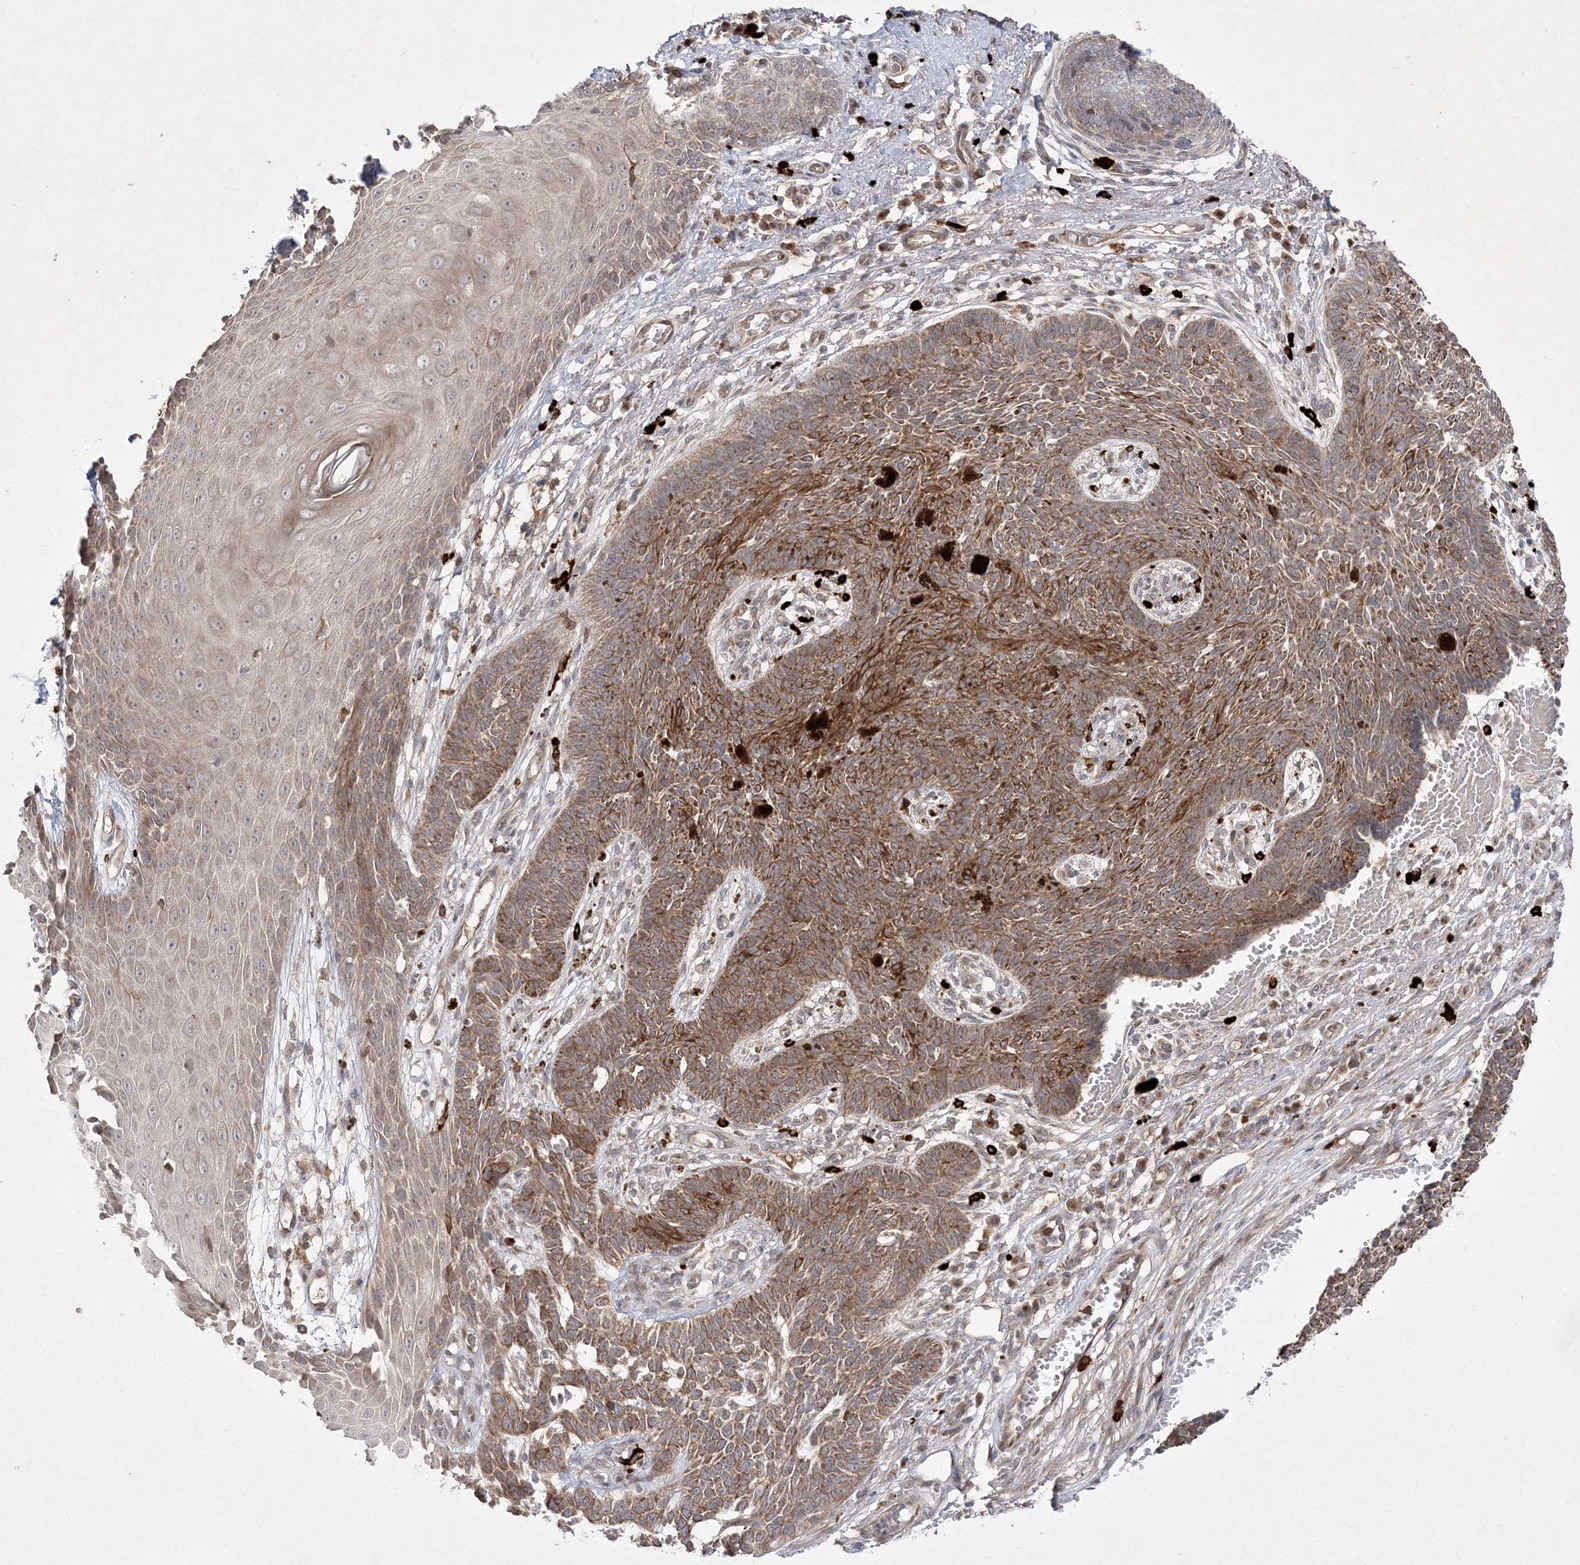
{"staining": {"intensity": "moderate", "quantity": ">75%", "location": "cytoplasmic/membranous"}, "tissue": "skin cancer", "cell_type": "Tumor cells", "image_type": "cancer", "snomed": [{"axis": "morphology", "description": "Basal cell carcinoma"}, {"axis": "topography", "description": "Skin"}], "caption": "This micrograph reveals immunohistochemistry (IHC) staining of skin cancer (basal cell carcinoma), with medium moderate cytoplasmic/membranous positivity in about >75% of tumor cells.", "gene": "CLNK", "patient": {"sex": "female", "age": 84}}